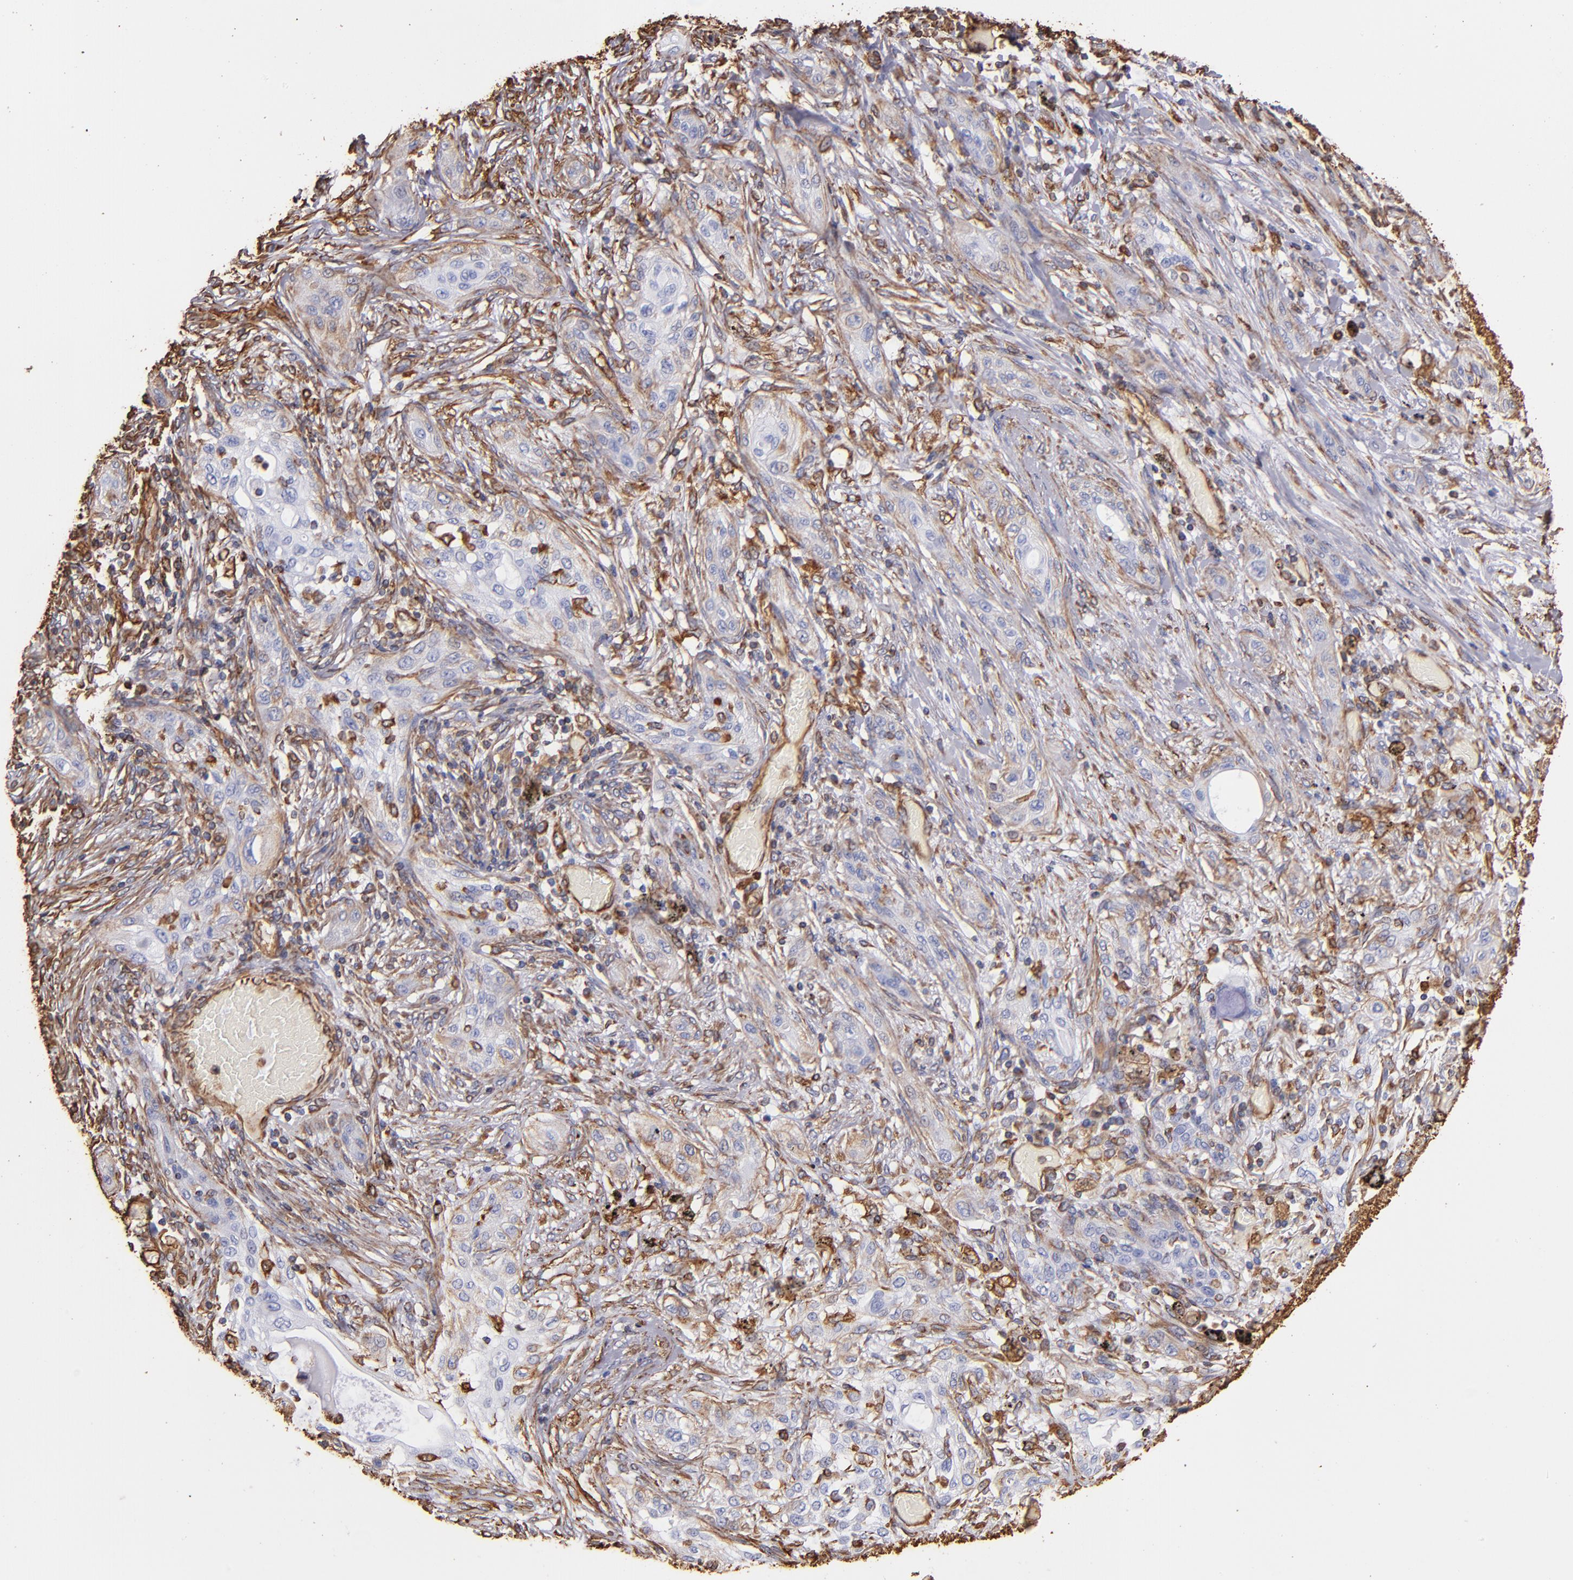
{"staining": {"intensity": "weak", "quantity": "25%-75%", "location": "cytoplasmic/membranous"}, "tissue": "lung cancer", "cell_type": "Tumor cells", "image_type": "cancer", "snomed": [{"axis": "morphology", "description": "Squamous cell carcinoma, NOS"}, {"axis": "topography", "description": "Lung"}], "caption": "Immunohistochemical staining of human lung cancer (squamous cell carcinoma) shows low levels of weak cytoplasmic/membranous positivity in about 25%-75% of tumor cells.", "gene": "VIM", "patient": {"sex": "female", "age": 47}}